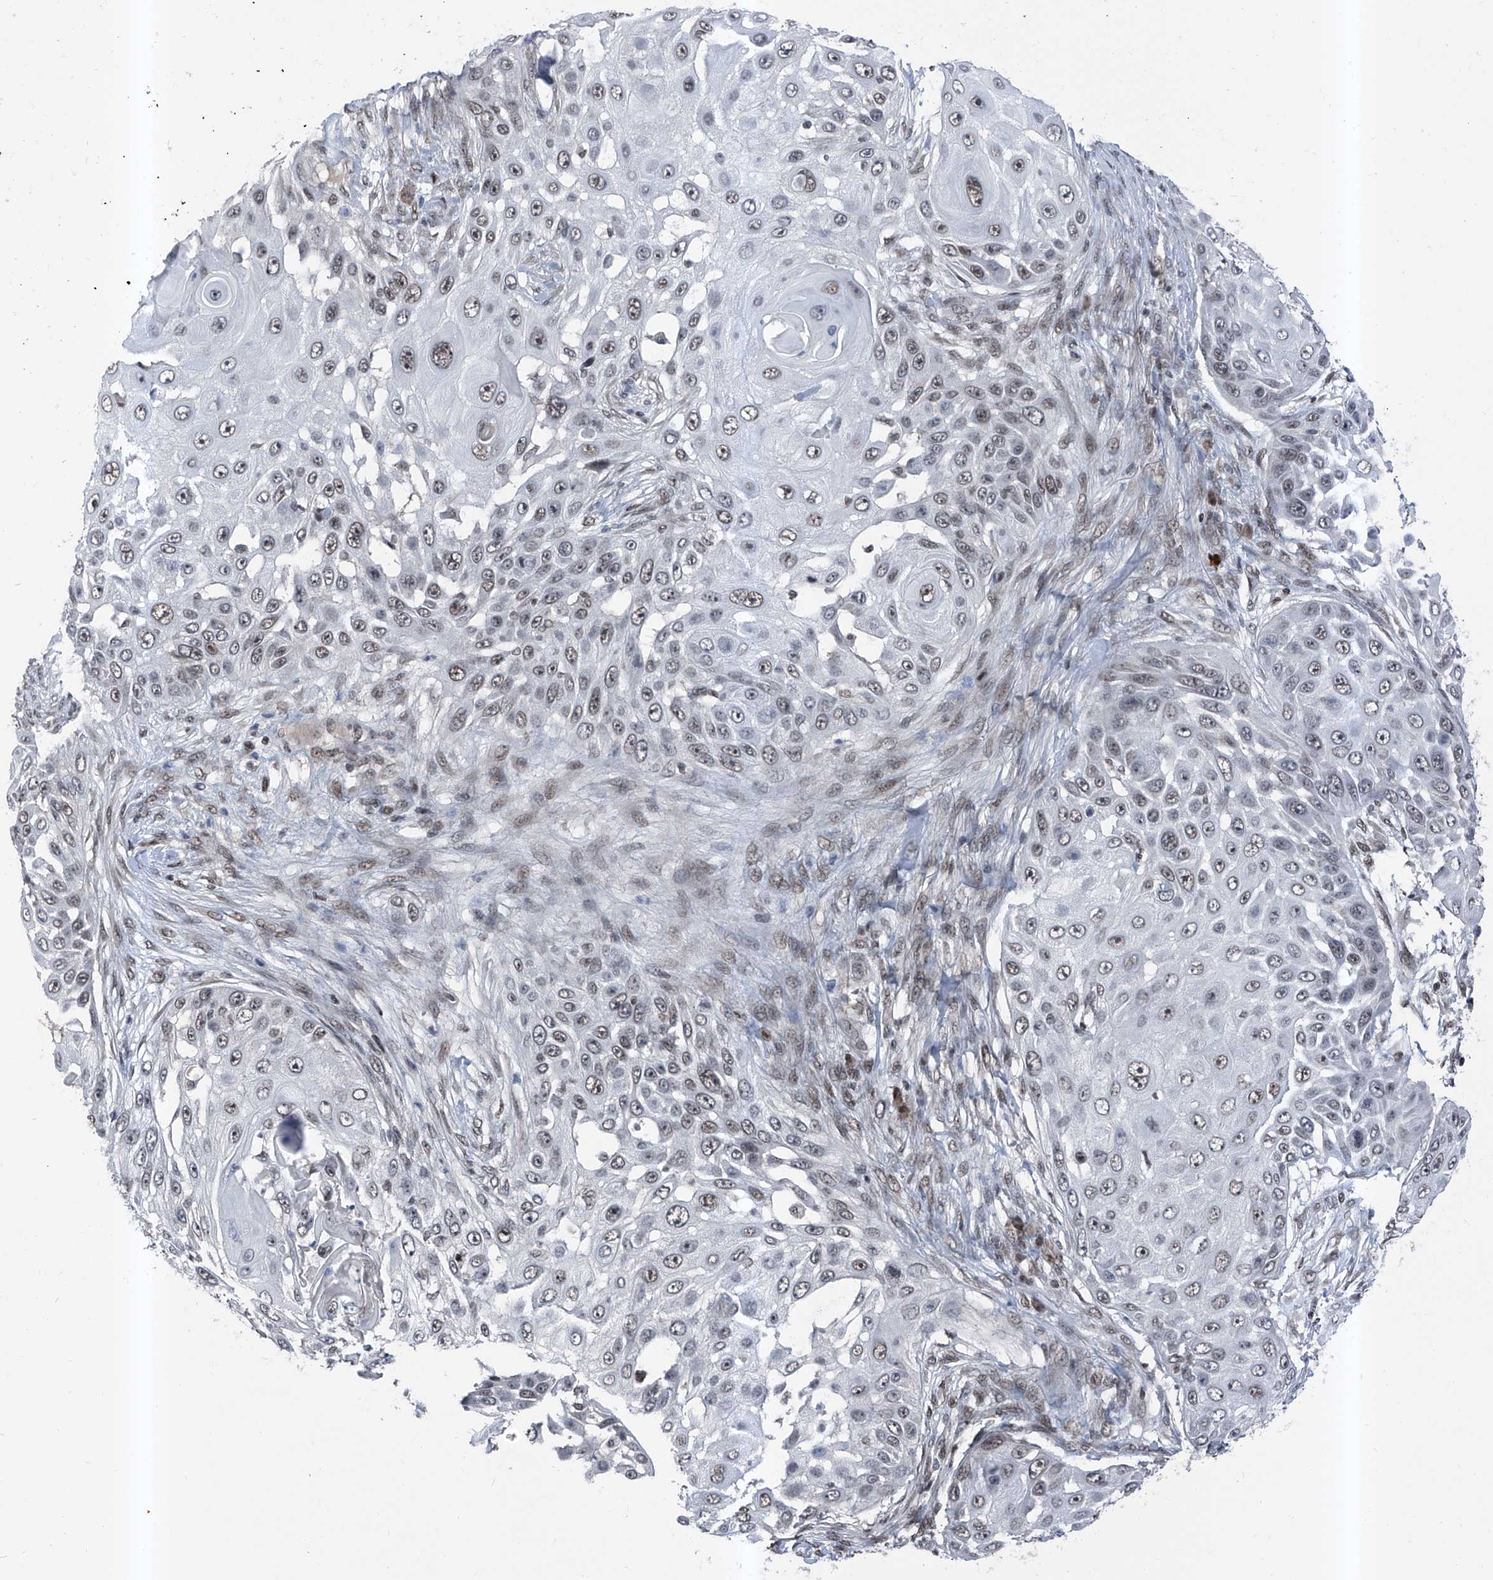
{"staining": {"intensity": "weak", "quantity": "<25%", "location": "nuclear"}, "tissue": "skin cancer", "cell_type": "Tumor cells", "image_type": "cancer", "snomed": [{"axis": "morphology", "description": "Squamous cell carcinoma, NOS"}, {"axis": "topography", "description": "Skin"}], "caption": "Tumor cells show no significant staining in skin cancer.", "gene": "BMI1", "patient": {"sex": "female", "age": 44}}